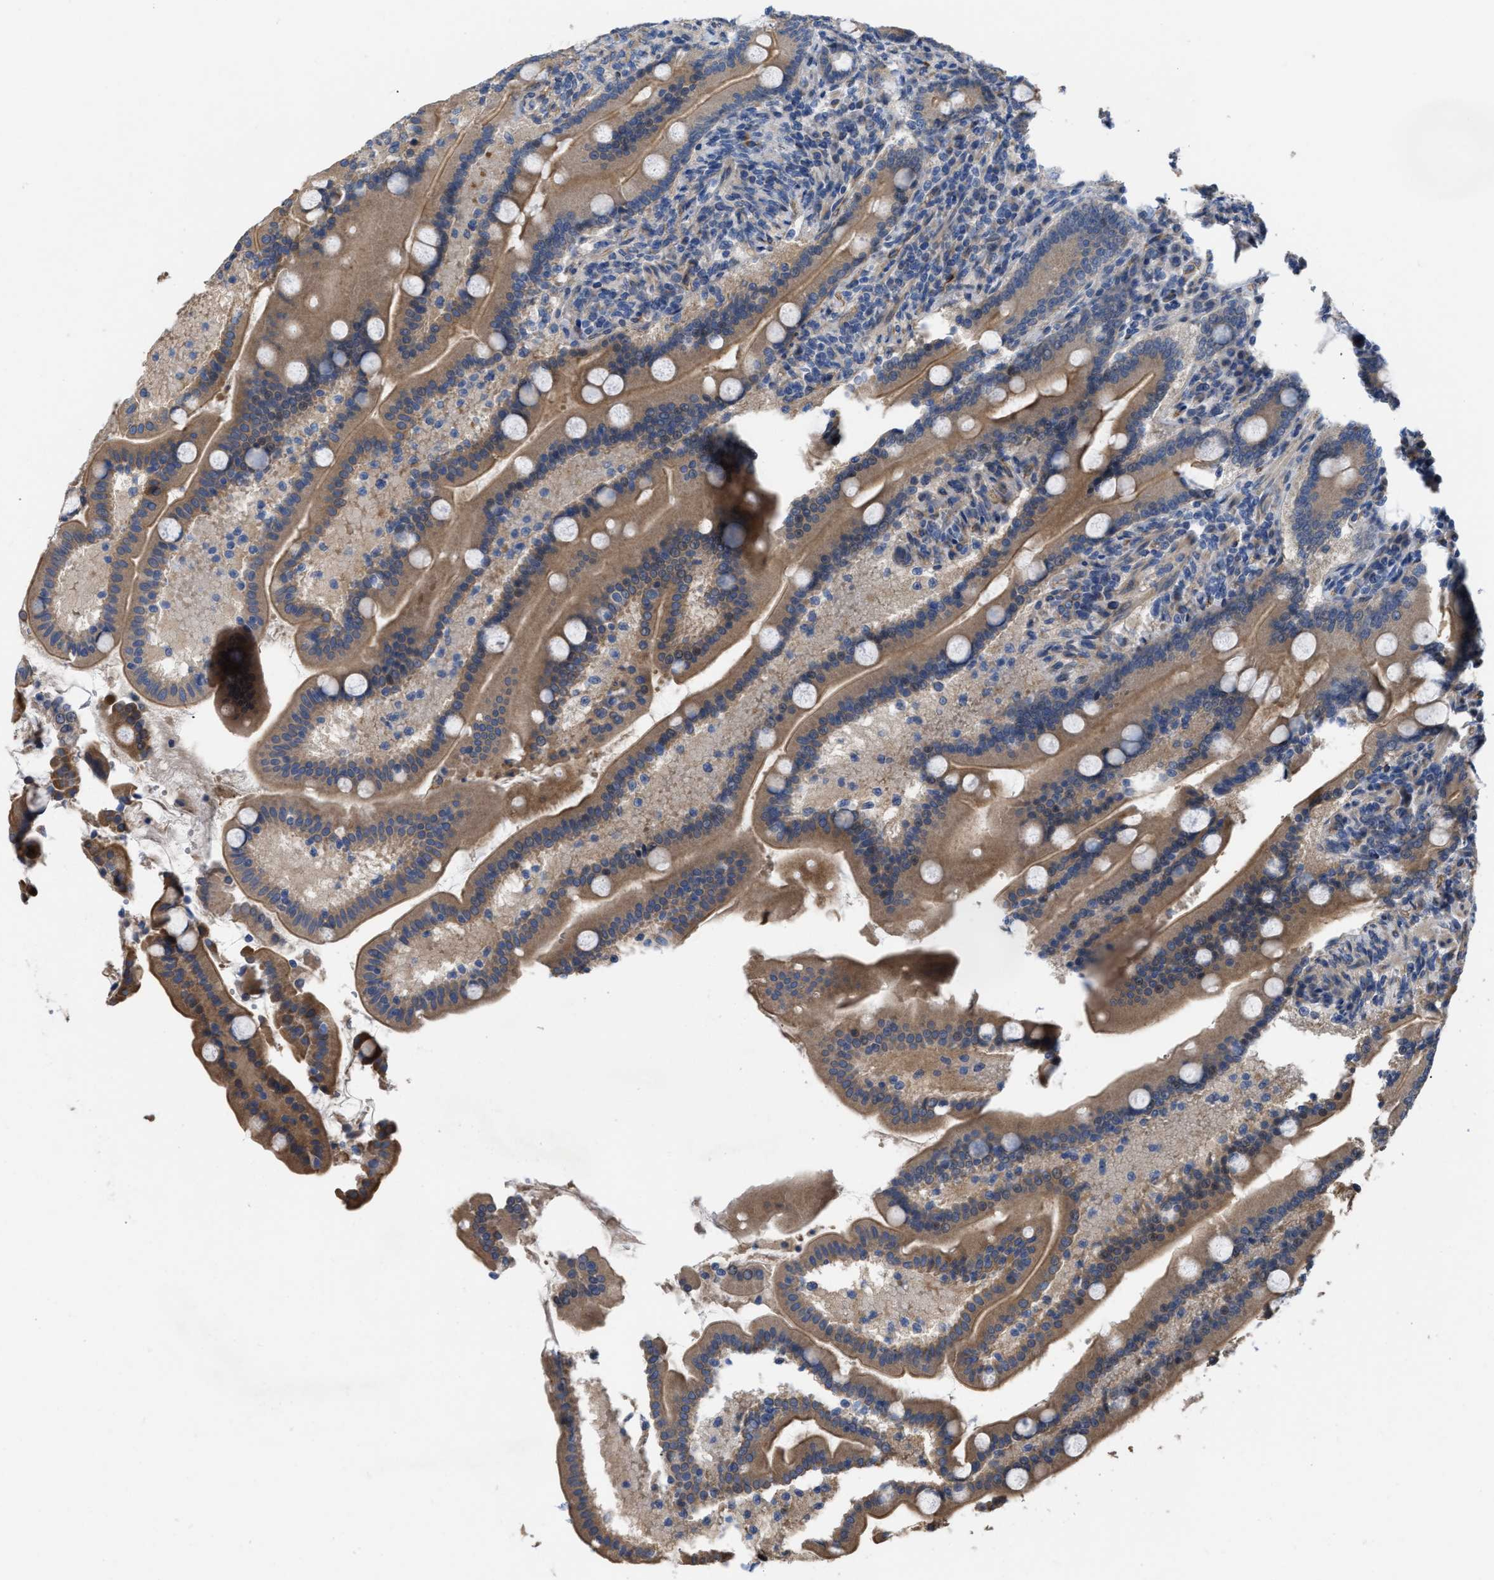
{"staining": {"intensity": "moderate", "quantity": ">75%", "location": "cytoplasmic/membranous"}, "tissue": "duodenum", "cell_type": "Glandular cells", "image_type": "normal", "snomed": [{"axis": "morphology", "description": "Normal tissue, NOS"}, {"axis": "topography", "description": "Duodenum"}], "caption": "Immunohistochemistry (IHC) photomicrograph of normal human duodenum stained for a protein (brown), which demonstrates medium levels of moderate cytoplasmic/membranous positivity in about >75% of glandular cells.", "gene": "SLC4A11", "patient": {"sex": "male", "age": 54}}